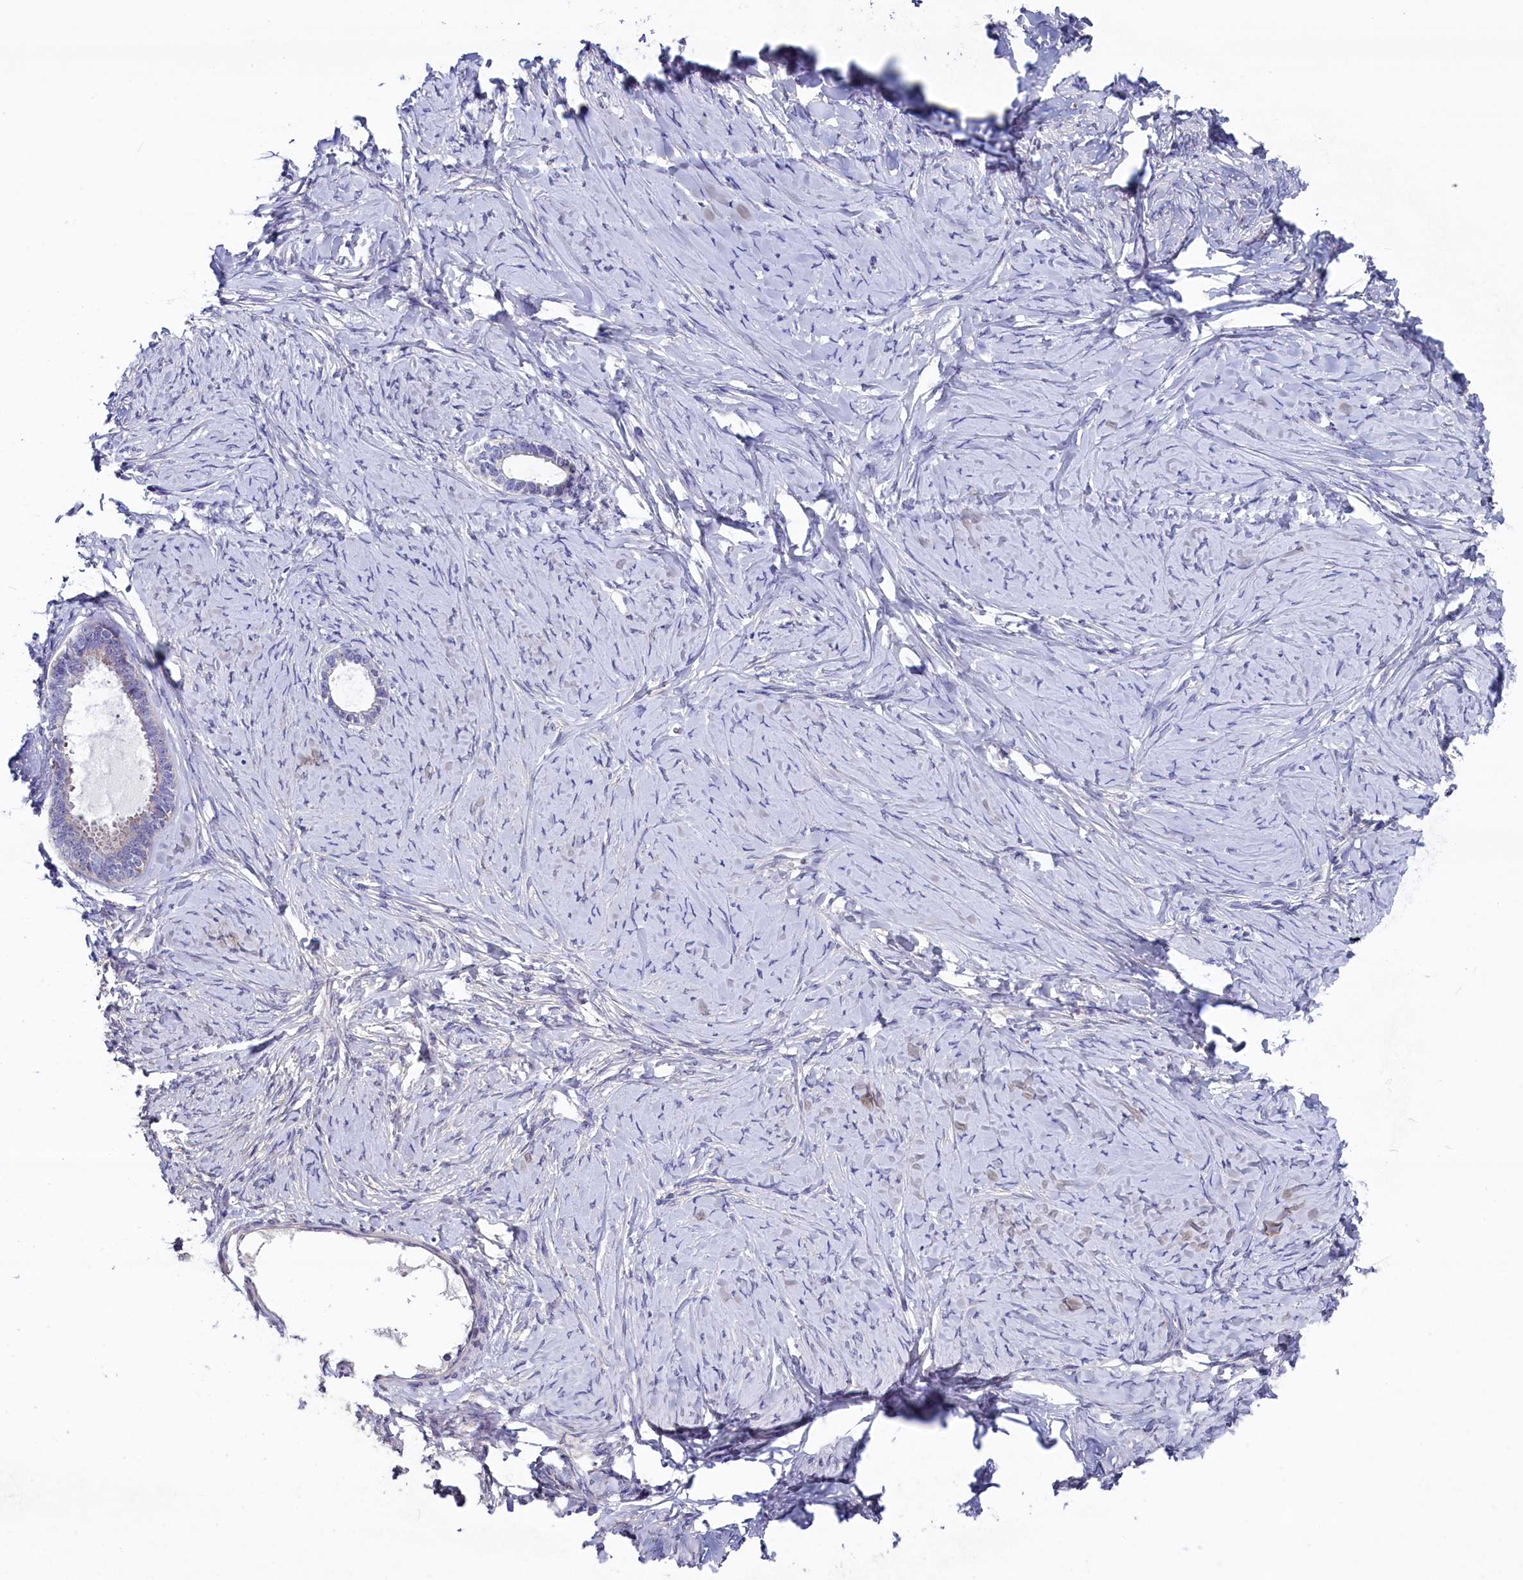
{"staining": {"intensity": "negative", "quantity": "none", "location": "none"}, "tissue": "ovarian cancer", "cell_type": "Tumor cells", "image_type": "cancer", "snomed": [{"axis": "morphology", "description": "Cystadenocarcinoma, serous, NOS"}, {"axis": "topography", "description": "Ovary"}], "caption": "Tumor cells show no significant staining in ovarian cancer (serous cystadenocarcinoma).", "gene": "SLC39A6", "patient": {"sex": "female", "age": 79}}